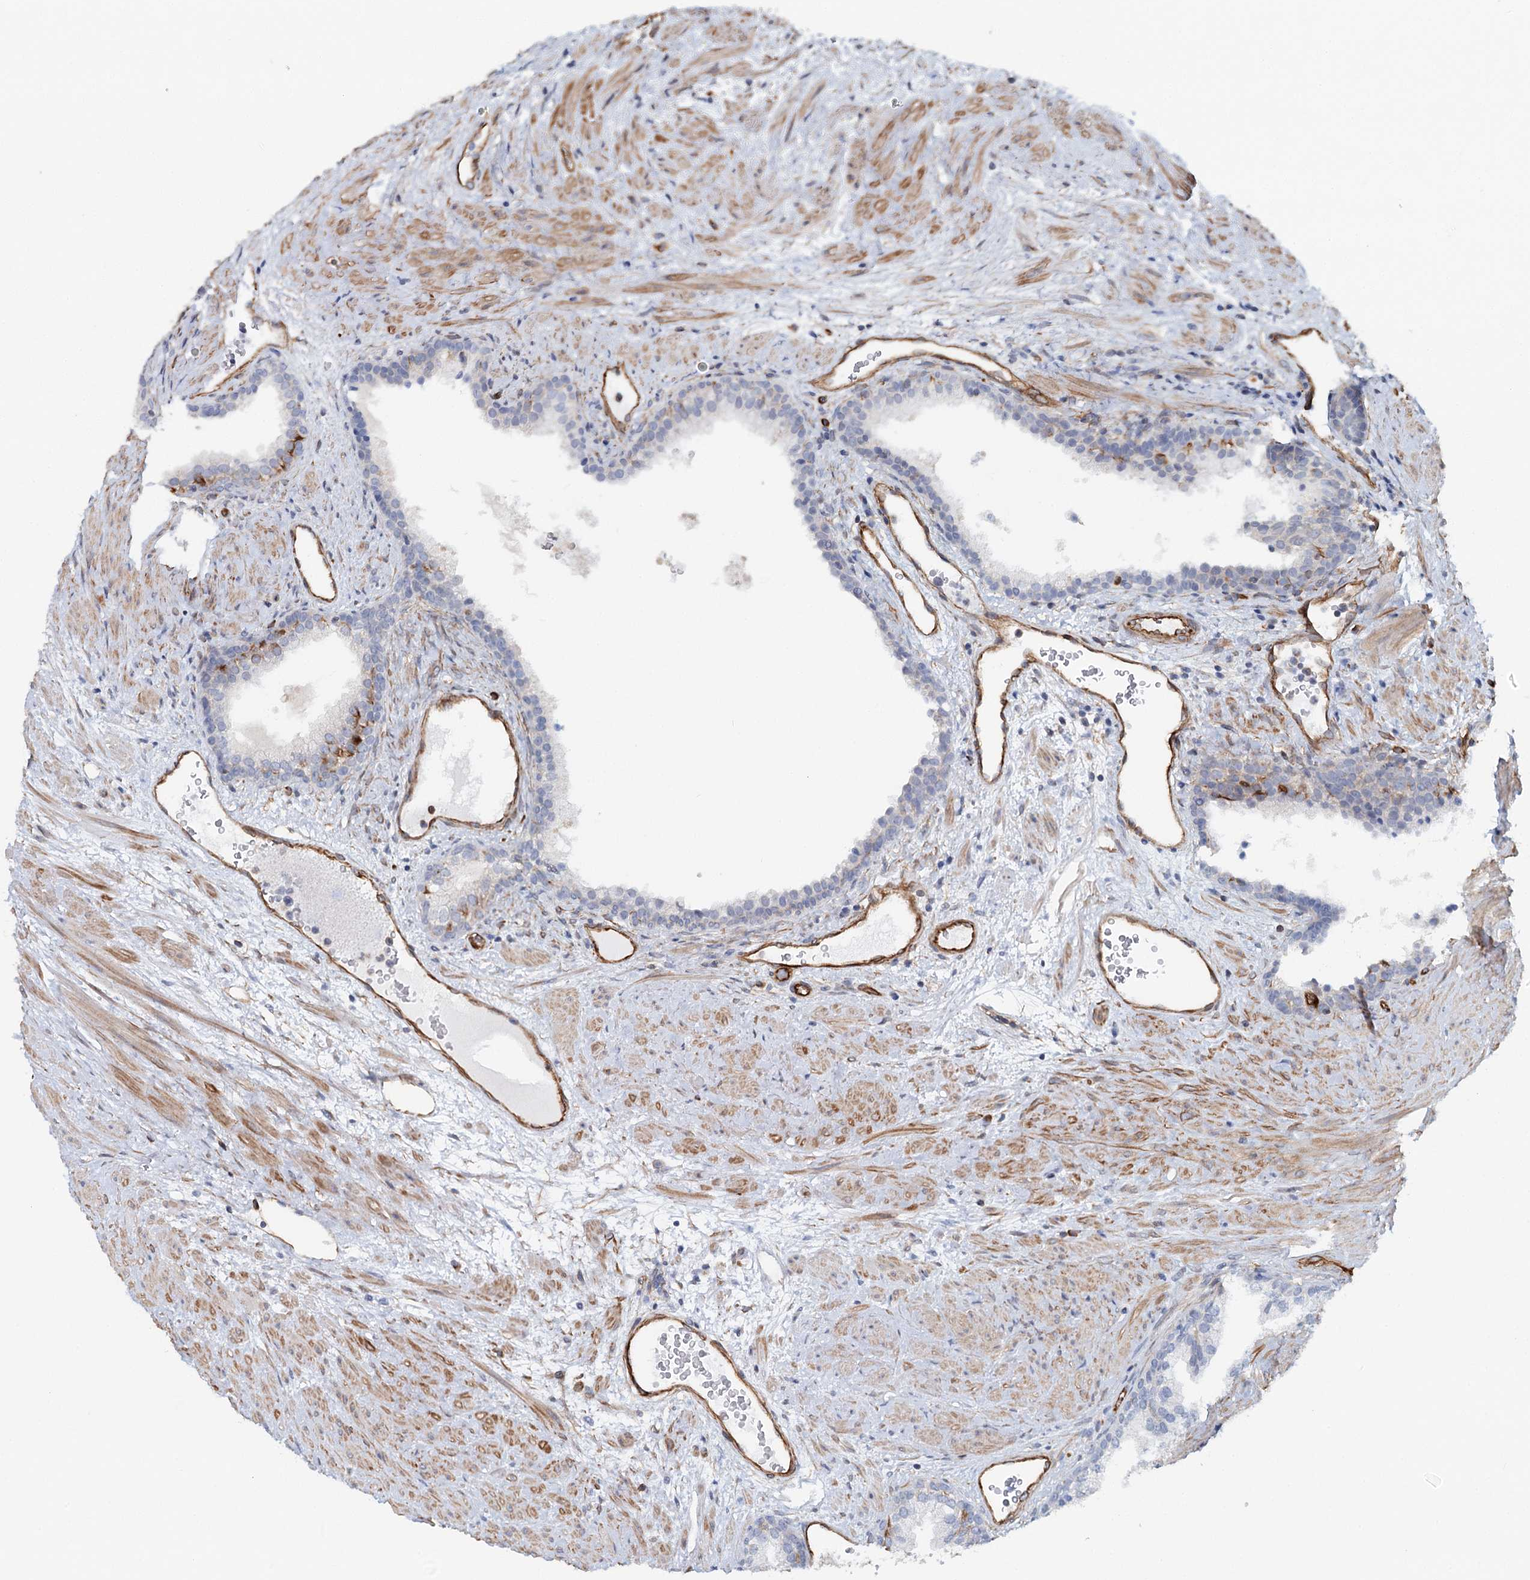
{"staining": {"intensity": "negative", "quantity": "none", "location": "none"}, "tissue": "prostate", "cell_type": "Glandular cells", "image_type": "normal", "snomed": [{"axis": "morphology", "description": "Normal tissue, NOS"}, {"axis": "topography", "description": "Prostate"}], "caption": "Immunohistochemical staining of unremarkable prostate displays no significant staining in glandular cells.", "gene": "SYNPO", "patient": {"sex": "male", "age": 76}}